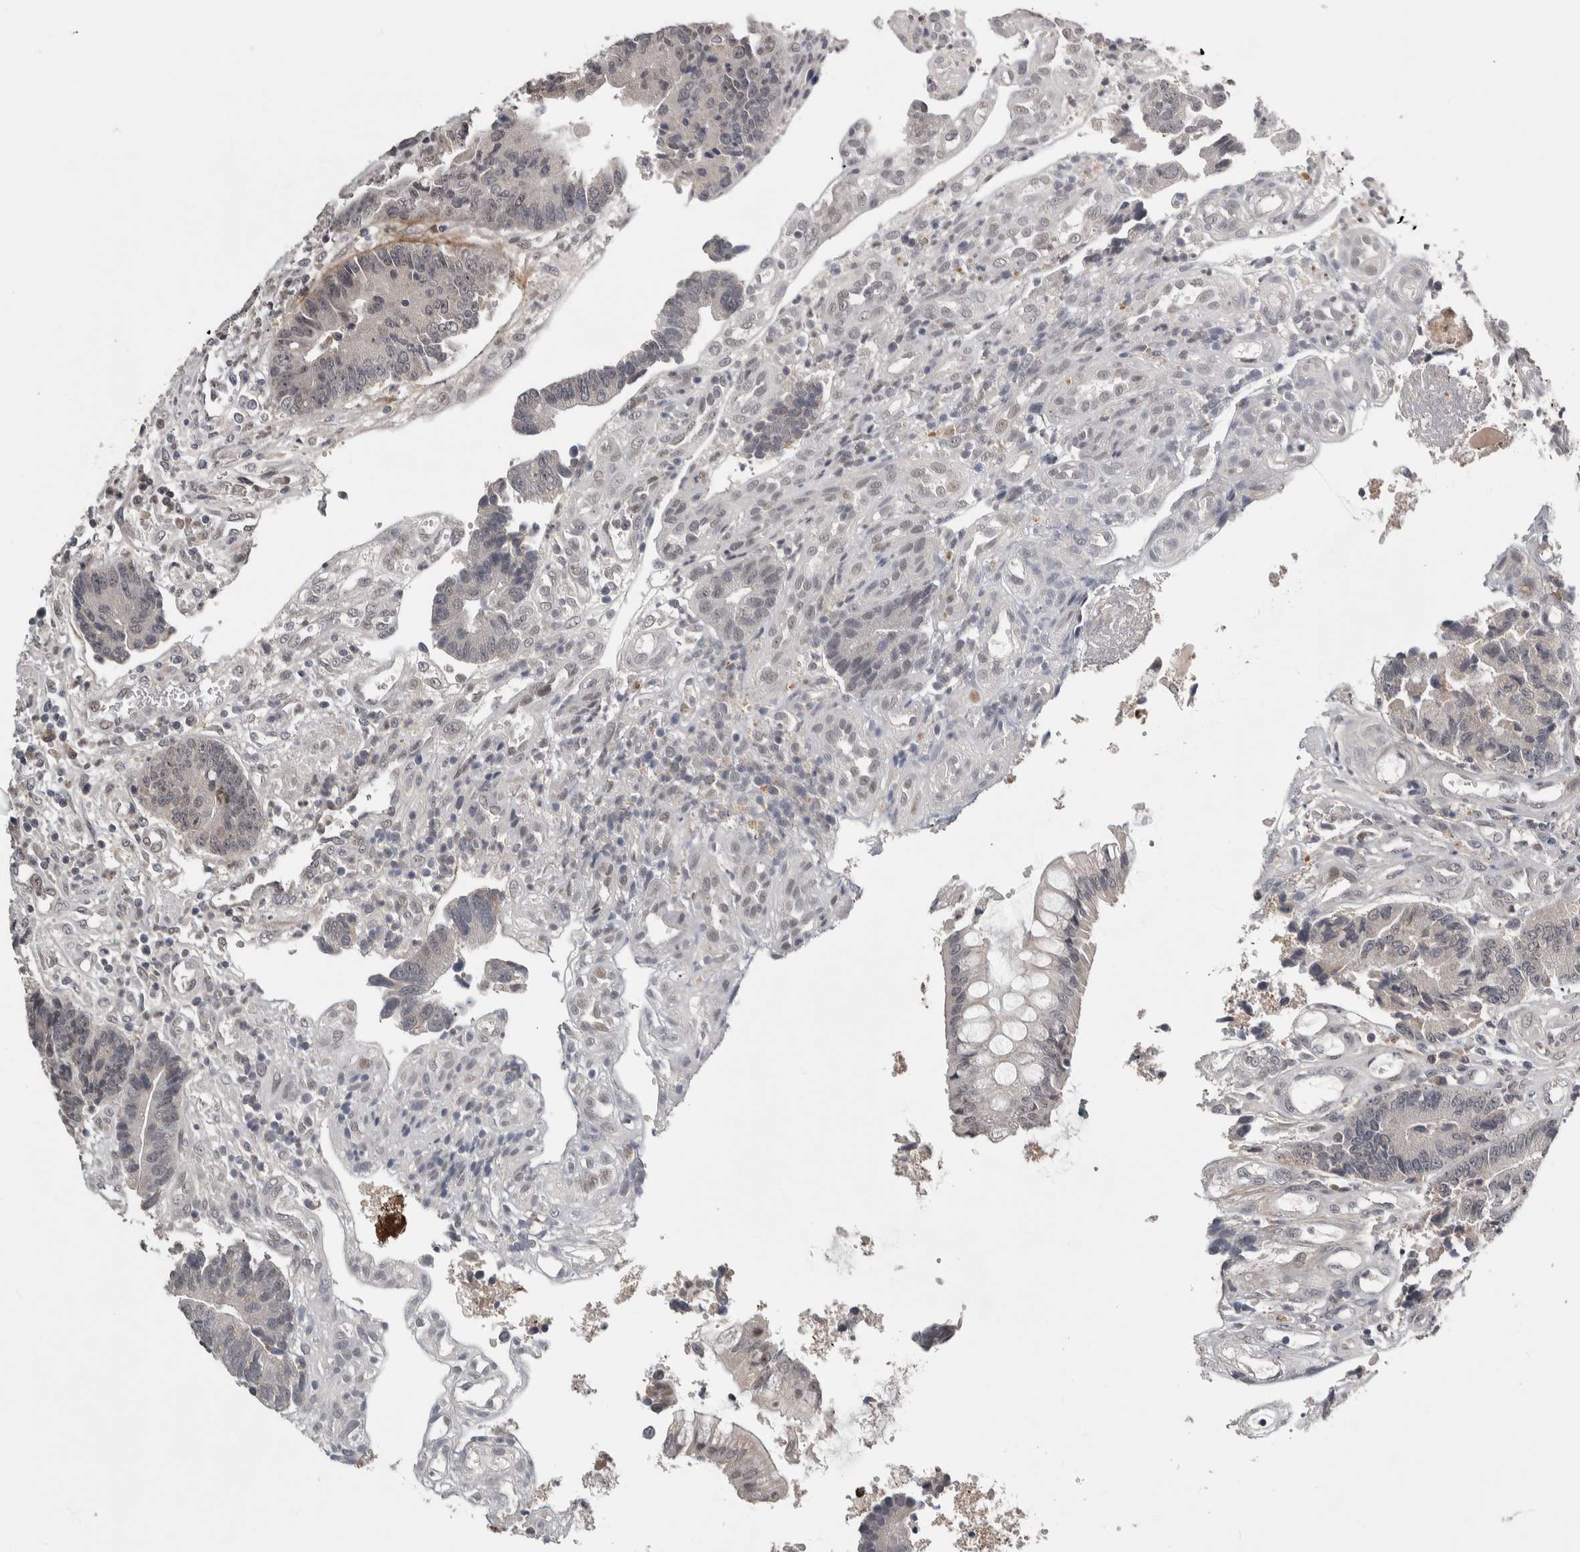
{"staining": {"intensity": "negative", "quantity": "none", "location": "none"}, "tissue": "colorectal cancer", "cell_type": "Tumor cells", "image_type": "cancer", "snomed": [{"axis": "morphology", "description": "Adenocarcinoma, NOS"}, {"axis": "topography", "description": "Rectum"}], "caption": "Tumor cells show no significant expression in adenocarcinoma (colorectal).", "gene": "ASPN", "patient": {"sex": "male", "age": 84}}